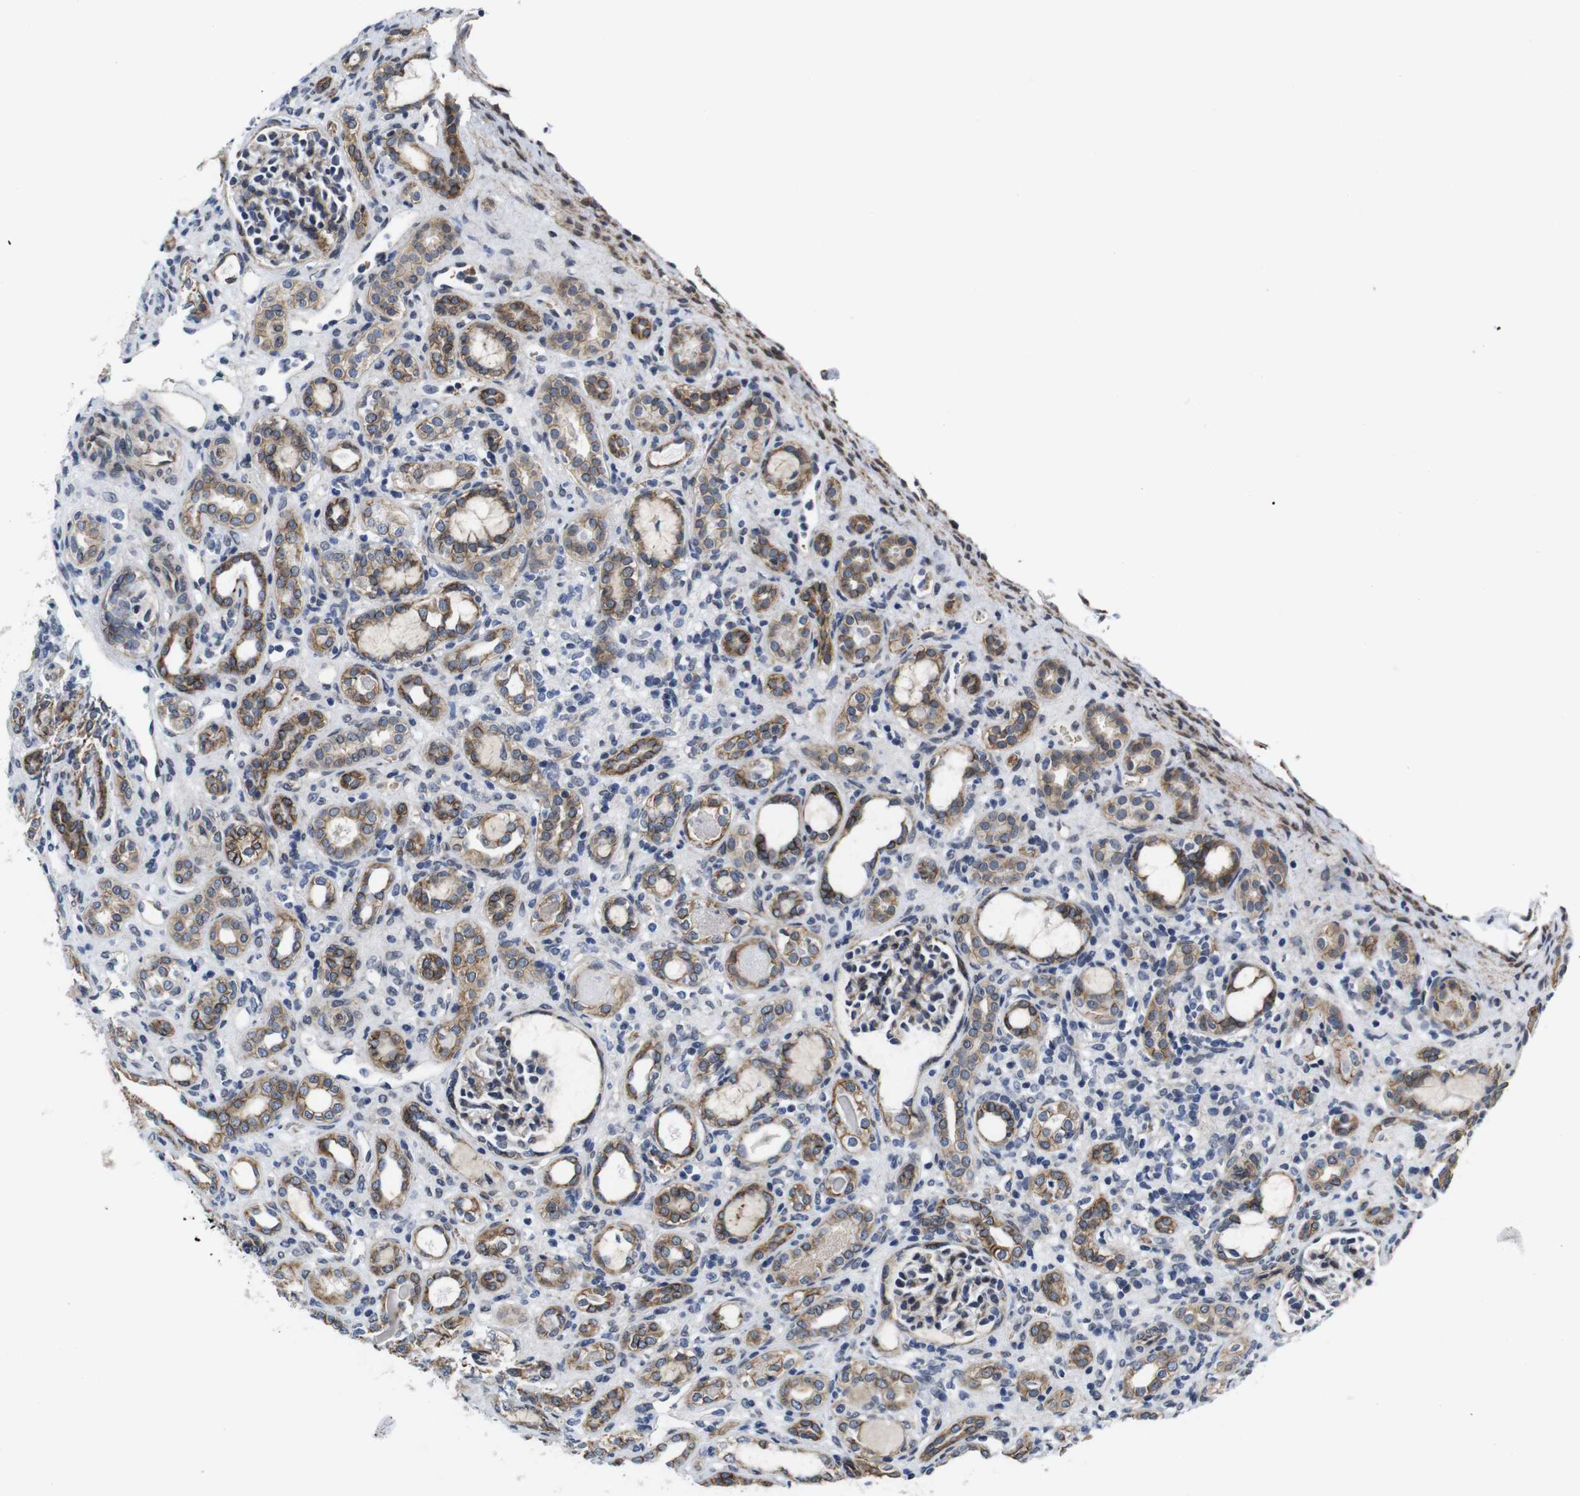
{"staining": {"intensity": "negative", "quantity": "none", "location": "none"}, "tissue": "kidney", "cell_type": "Cells in glomeruli", "image_type": "normal", "snomed": [{"axis": "morphology", "description": "Normal tissue, NOS"}, {"axis": "topography", "description": "Kidney"}], "caption": "Immunohistochemistry micrograph of normal kidney: human kidney stained with DAB (3,3'-diaminobenzidine) shows no significant protein staining in cells in glomeruli.", "gene": "SOCS3", "patient": {"sex": "male", "age": 7}}